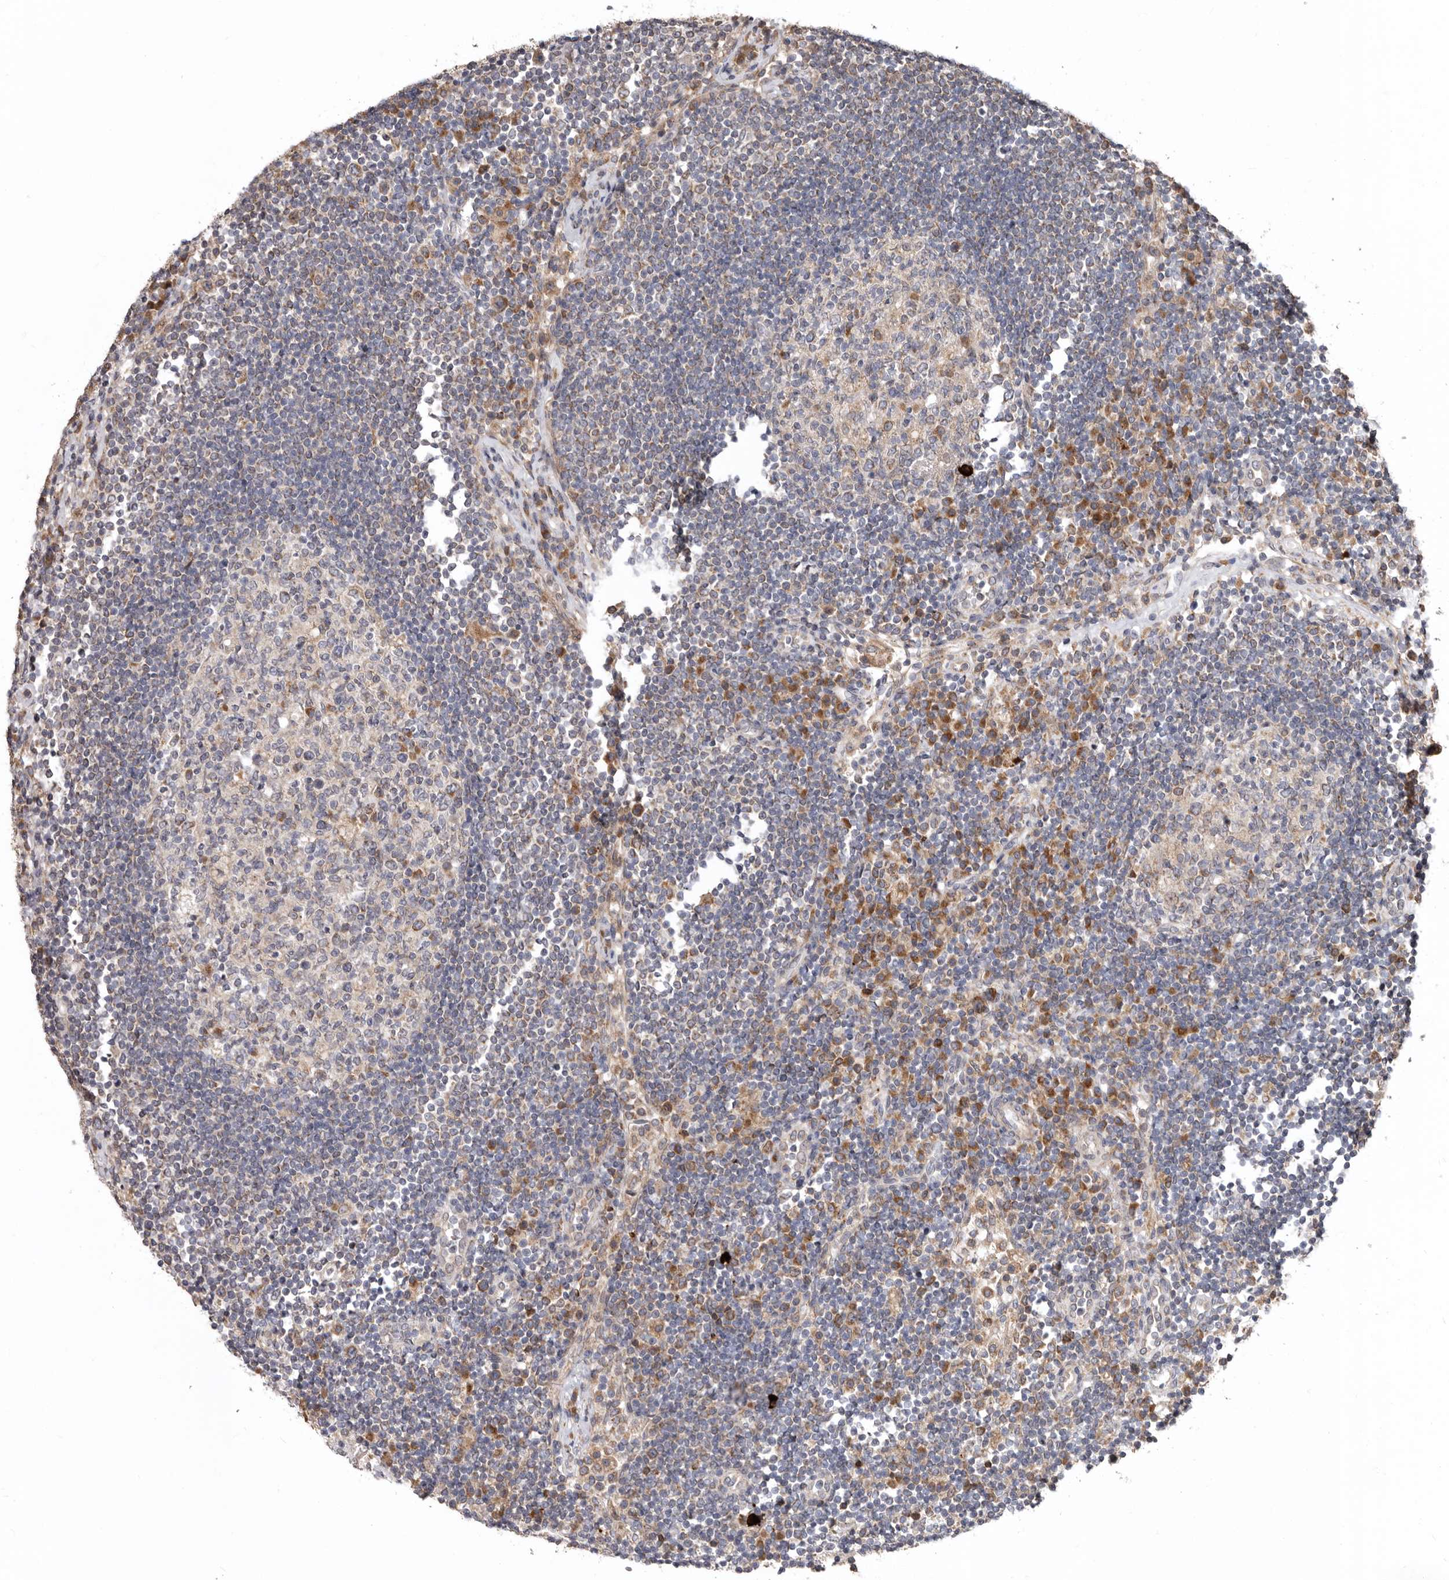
{"staining": {"intensity": "moderate", "quantity": "<25%", "location": "cytoplasmic/membranous"}, "tissue": "lymph node", "cell_type": "Germinal center cells", "image_type": "normal", "snomed": [{"axis": "morphology", "description": "Normal tissue, NOS"}, {"axis": "topography", "description": "Lymph node"}], "caption": "Unremarkable lymph node shows moderate cytoplasmic/membranous staining in approximately <25% of germinal center cells, visualized by immunohistochemistry. The protein of interest is shown in brown color, while the nuclei are stained blue.", "gene": "TMUB1", "patient": {"sex": "female", "age": 53}}